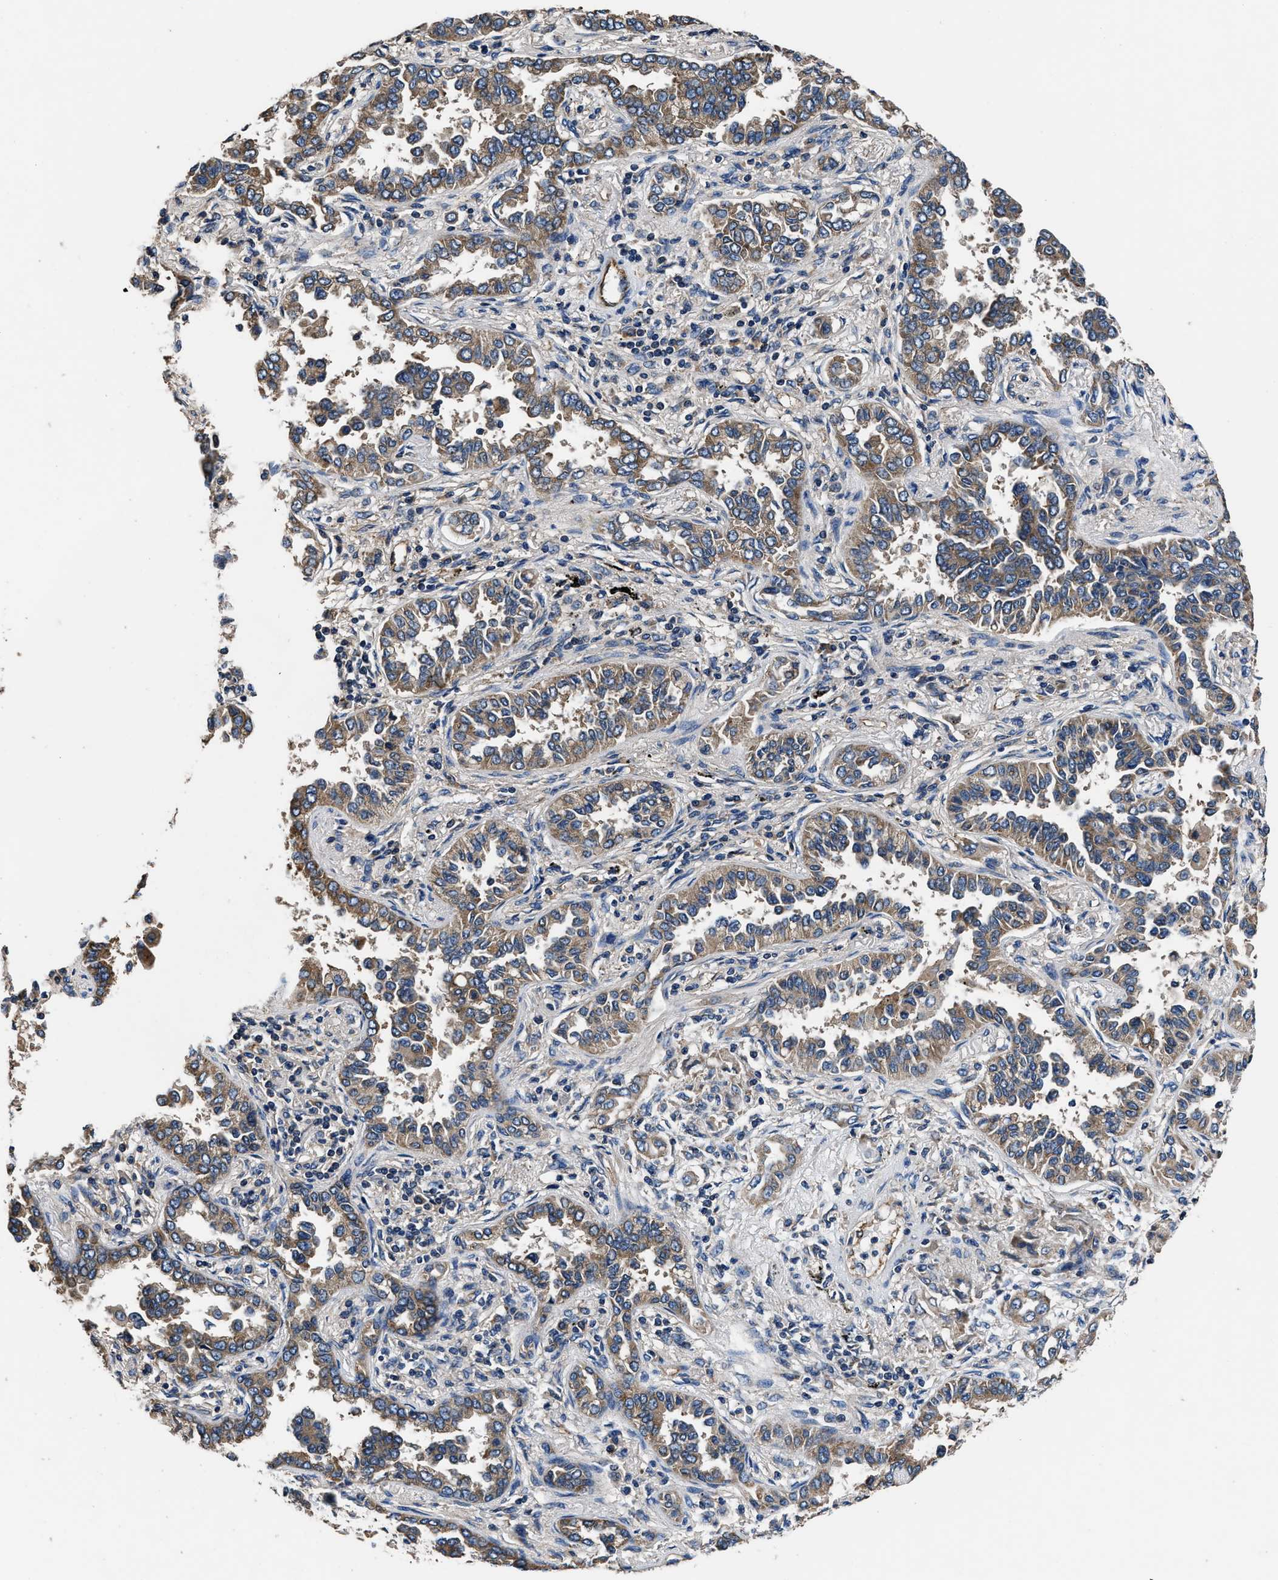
{"staining": {"intensity": "moderate", "quantity": ">75%", "location": "cytoplasmic/membranous"}, "tissue": "lung cancer", "cell_type": "Tumor cells", "image_type": "cancer", "snomed": [{"axis": "morphology", "description": "Normal tissue, NOS"}, {"axis": "morphology", "description": "Adenocarcinoma, NOS"}, {"axis": "topography", "description": "Lung"}], "caption": "About >75% of tumor cells in lung cancer display moderate cytoplasmic/membranous protein expression as visualized by brown immunohistochemical staining.", "gene": "DHRS7B", "patient": {"sex": "male", "age": 59}}